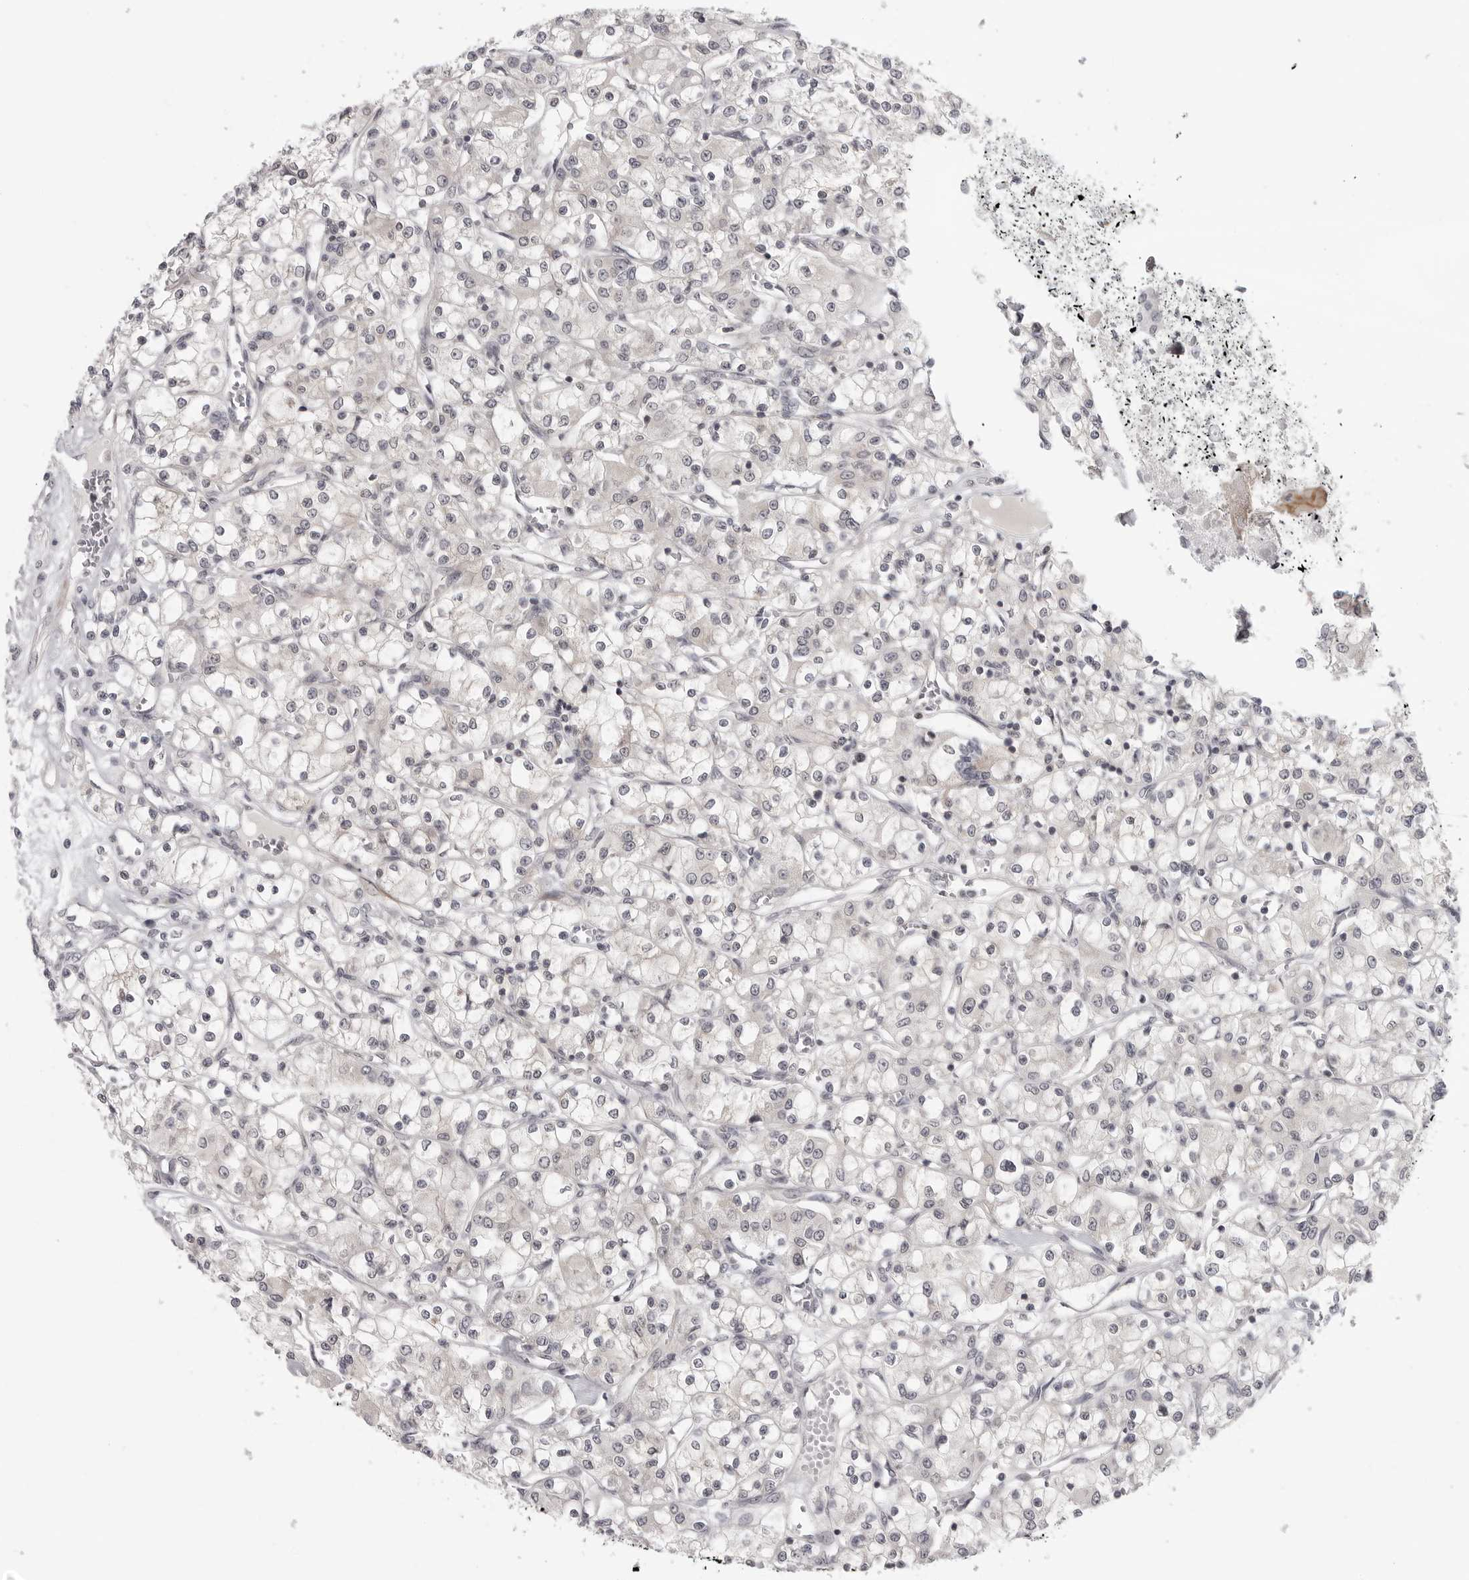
{"staining": {"intensity": "negative", "quantity": "none", "location": "none"}, "tissue": "renal cancer", "cell_type": "Tumor cells", "image_type": "cancer", "snomed": [{"axis": "morphology", "description": "Adenocarcinoma, NOS"}, {"axis": "topography", "description": "Kidney"}], "caption": "IHC of adenocarcinoma (renal) reveals no expression in tumor cells.", "gene": "TUT4", "patient": {"sex": "female", "age": 59}}